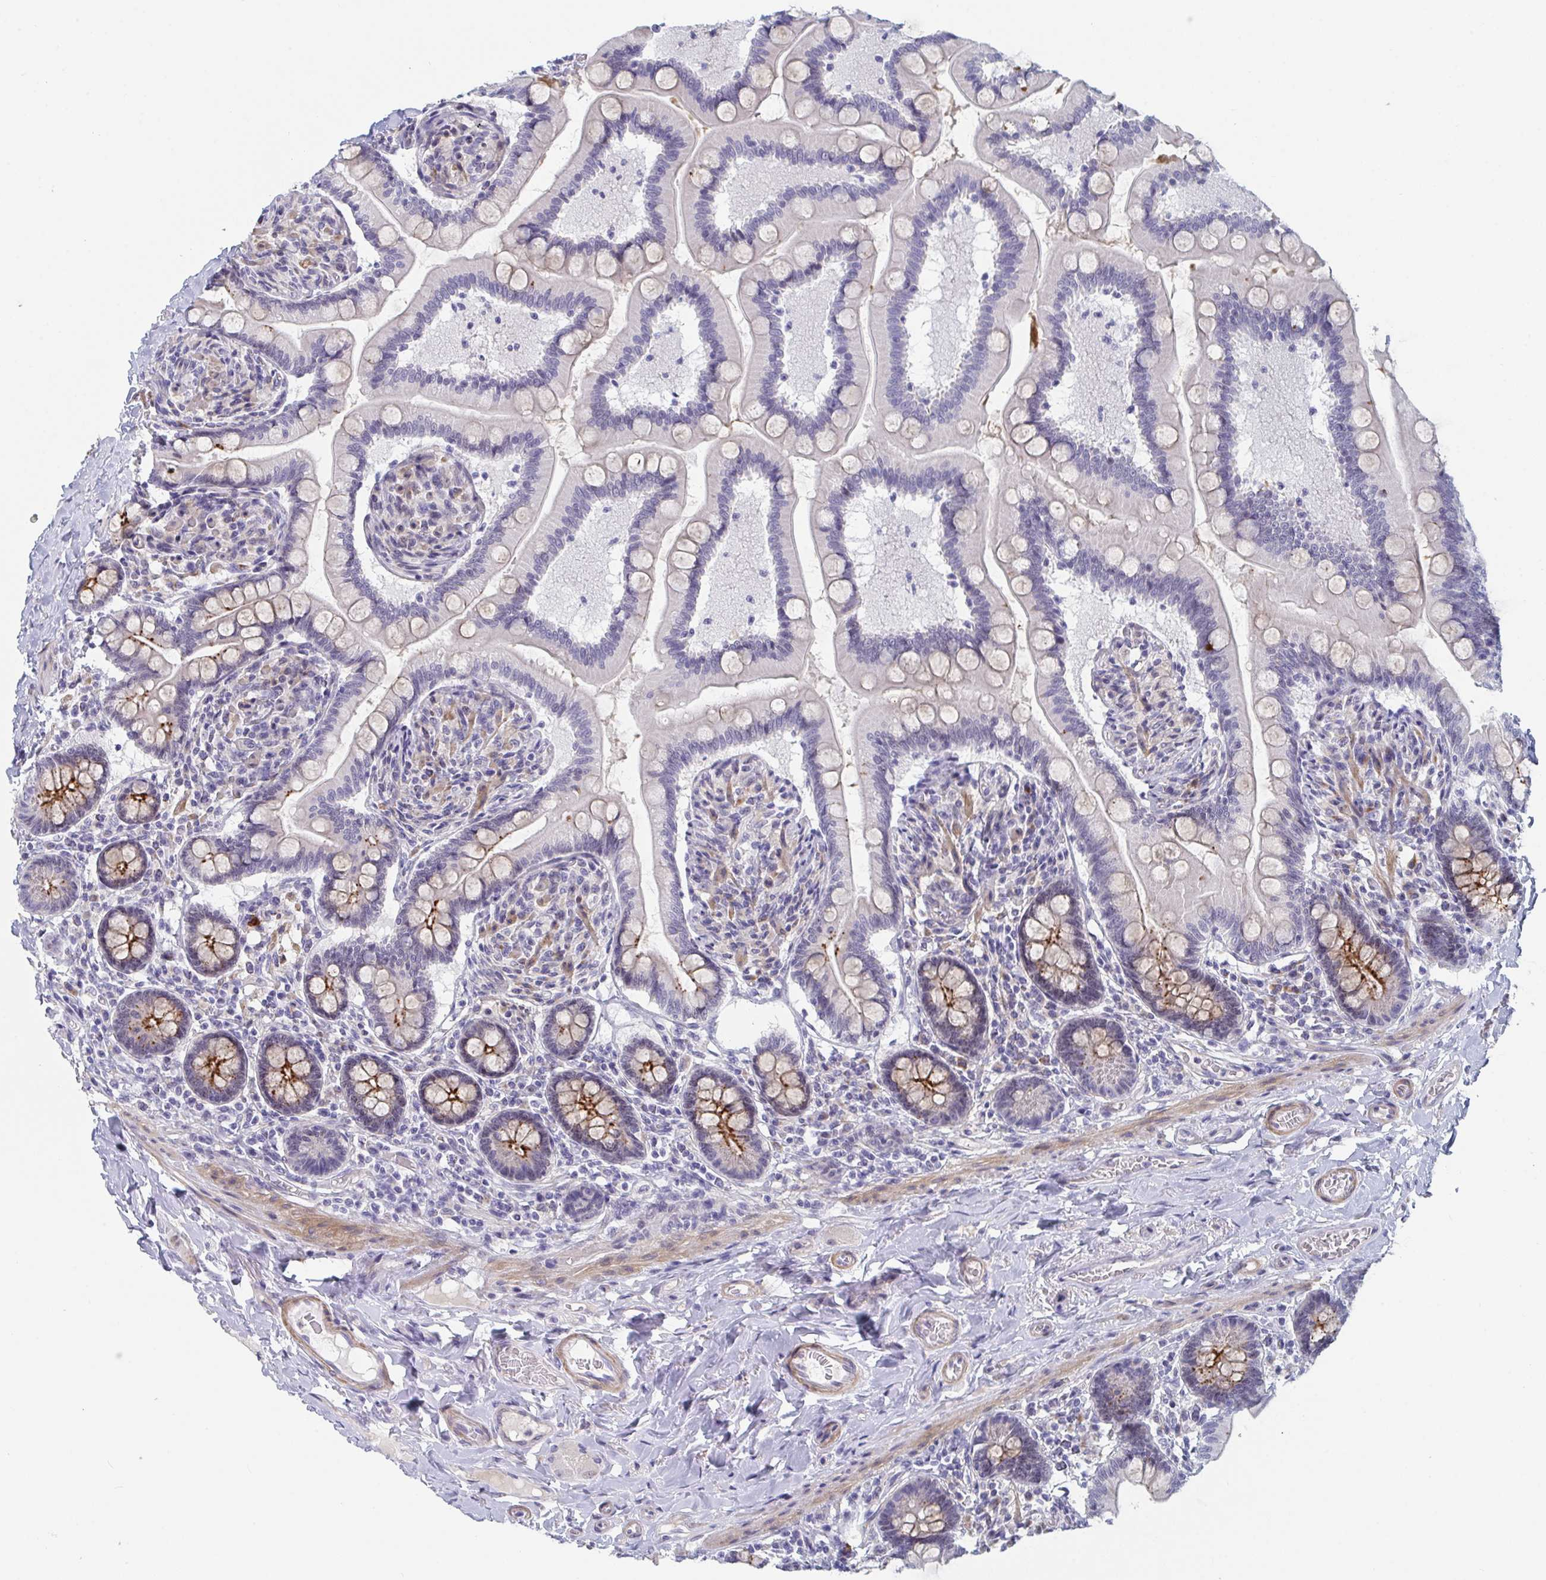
{"staining": {"intensity": "strong", "quantity": "<25%", "location": "cytoplasmic/membranous"}, "tissue": "small intestine", "cell_type": "Glandular cells", "image_type": "normal", "snomed": [{"axis": "morphology", "description": "Normal tissue, NOS"}, {"axis": "topography", "description": "Small intestine"}], "caption": "Strong cytoplasmic/membranous staining is seen in approximately <25% of glandular cells in benign small intestine.", "gene": "CENPT", "patient": {"sex": "female", "age": 64}}